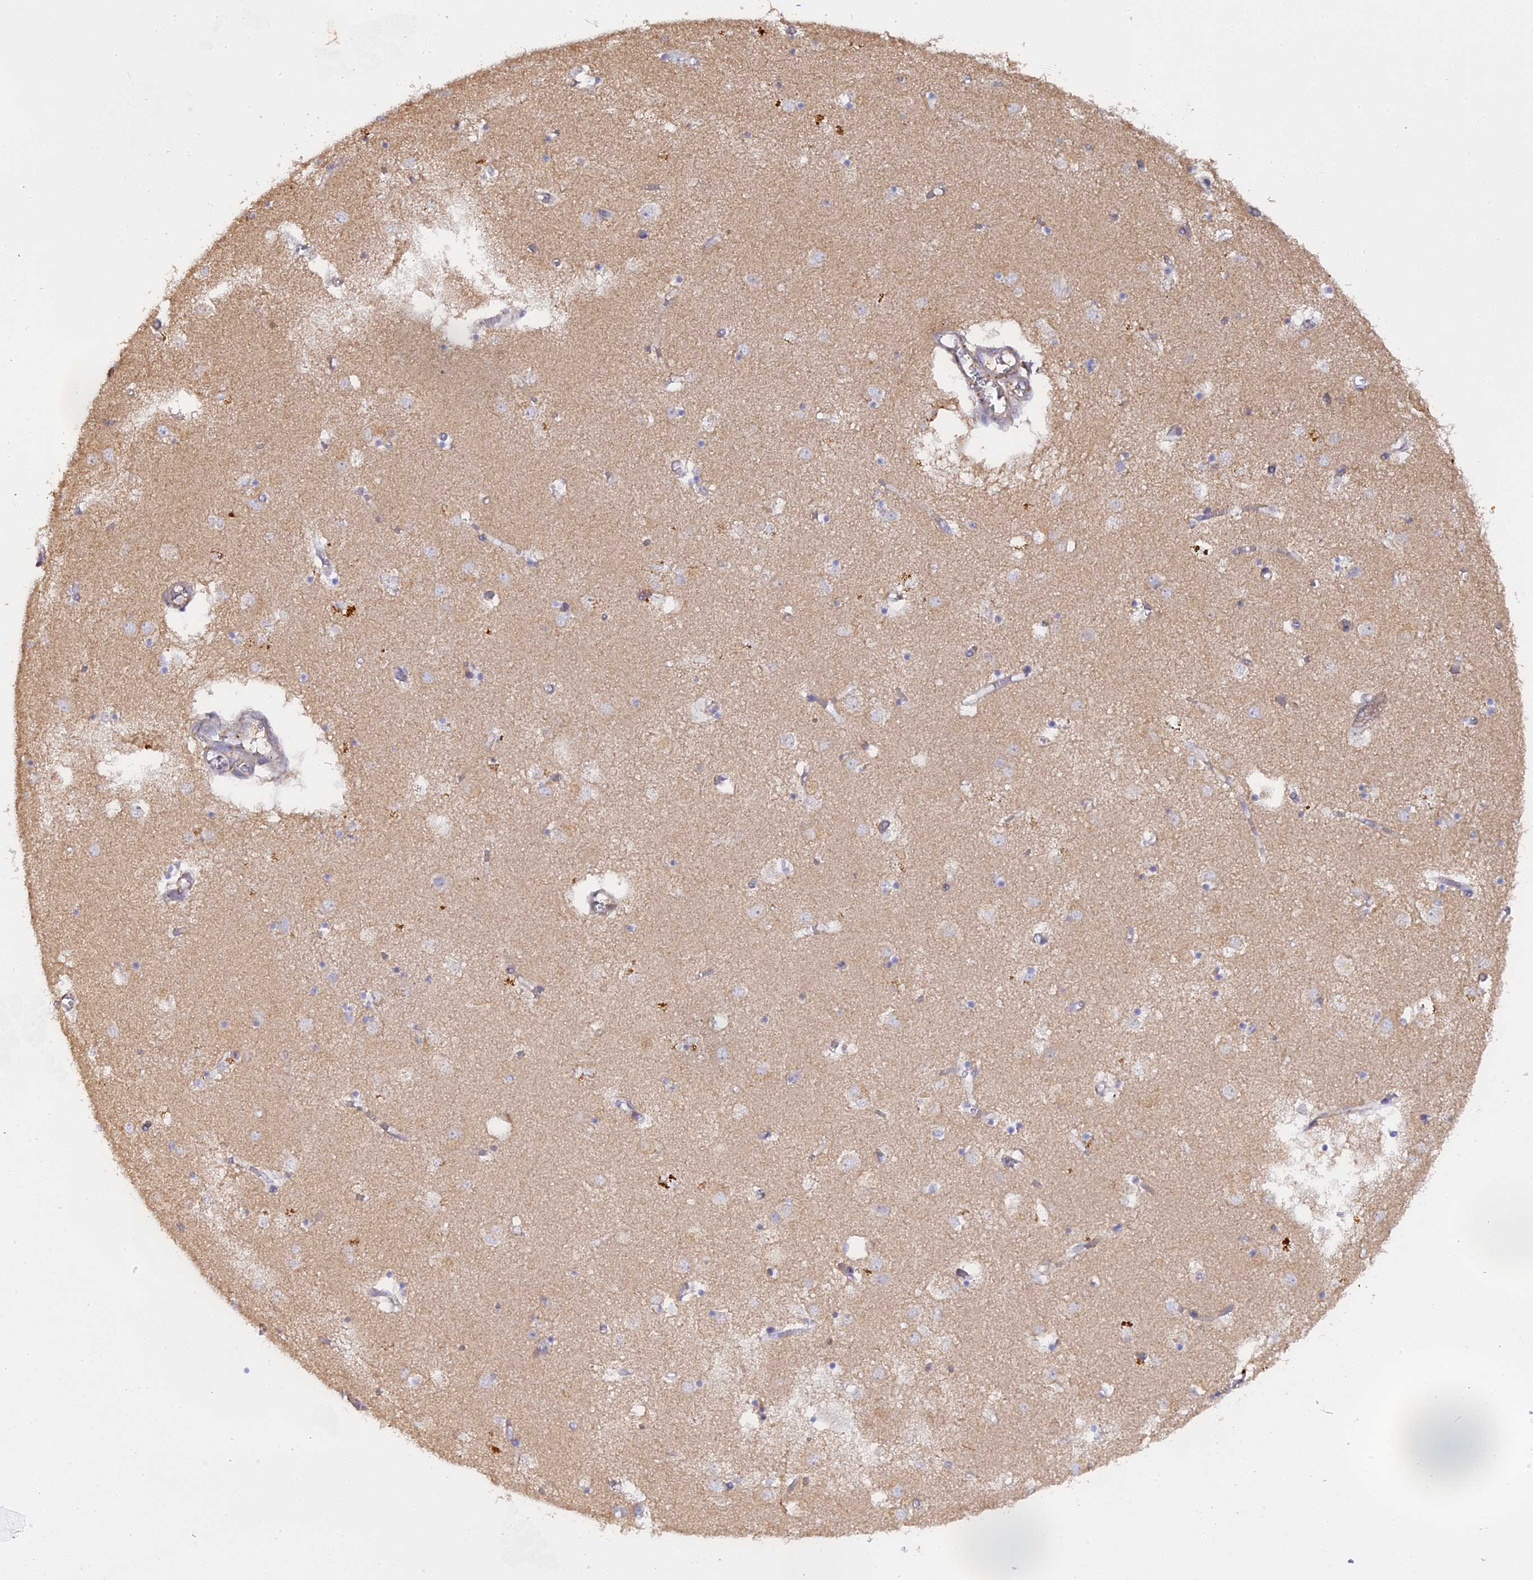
{"staining": {"intensity": "strong", "quantity": "<25%", "location": "cytoplasmic/membranous"}, "tissue": "caudate", "cell_type": "Glial cells", "image_type": "normal", "snomed": [{"axis": "morphology", "description": "Normal tissue, NOS"}, {"axis": "topography", "description": "Lateral ventricle wall"}], "caption": "A photomicrograph of caudate stained for a protein demonstrates strong cytoplasmic/membranous brown staining in glial cells. (Stains: DAB in brown, nuclei in blue, Microscopy: brightfield microscopy at high magnification).", "gene": "CFAP119", "patient": {"sex": "male", "age": 70}}